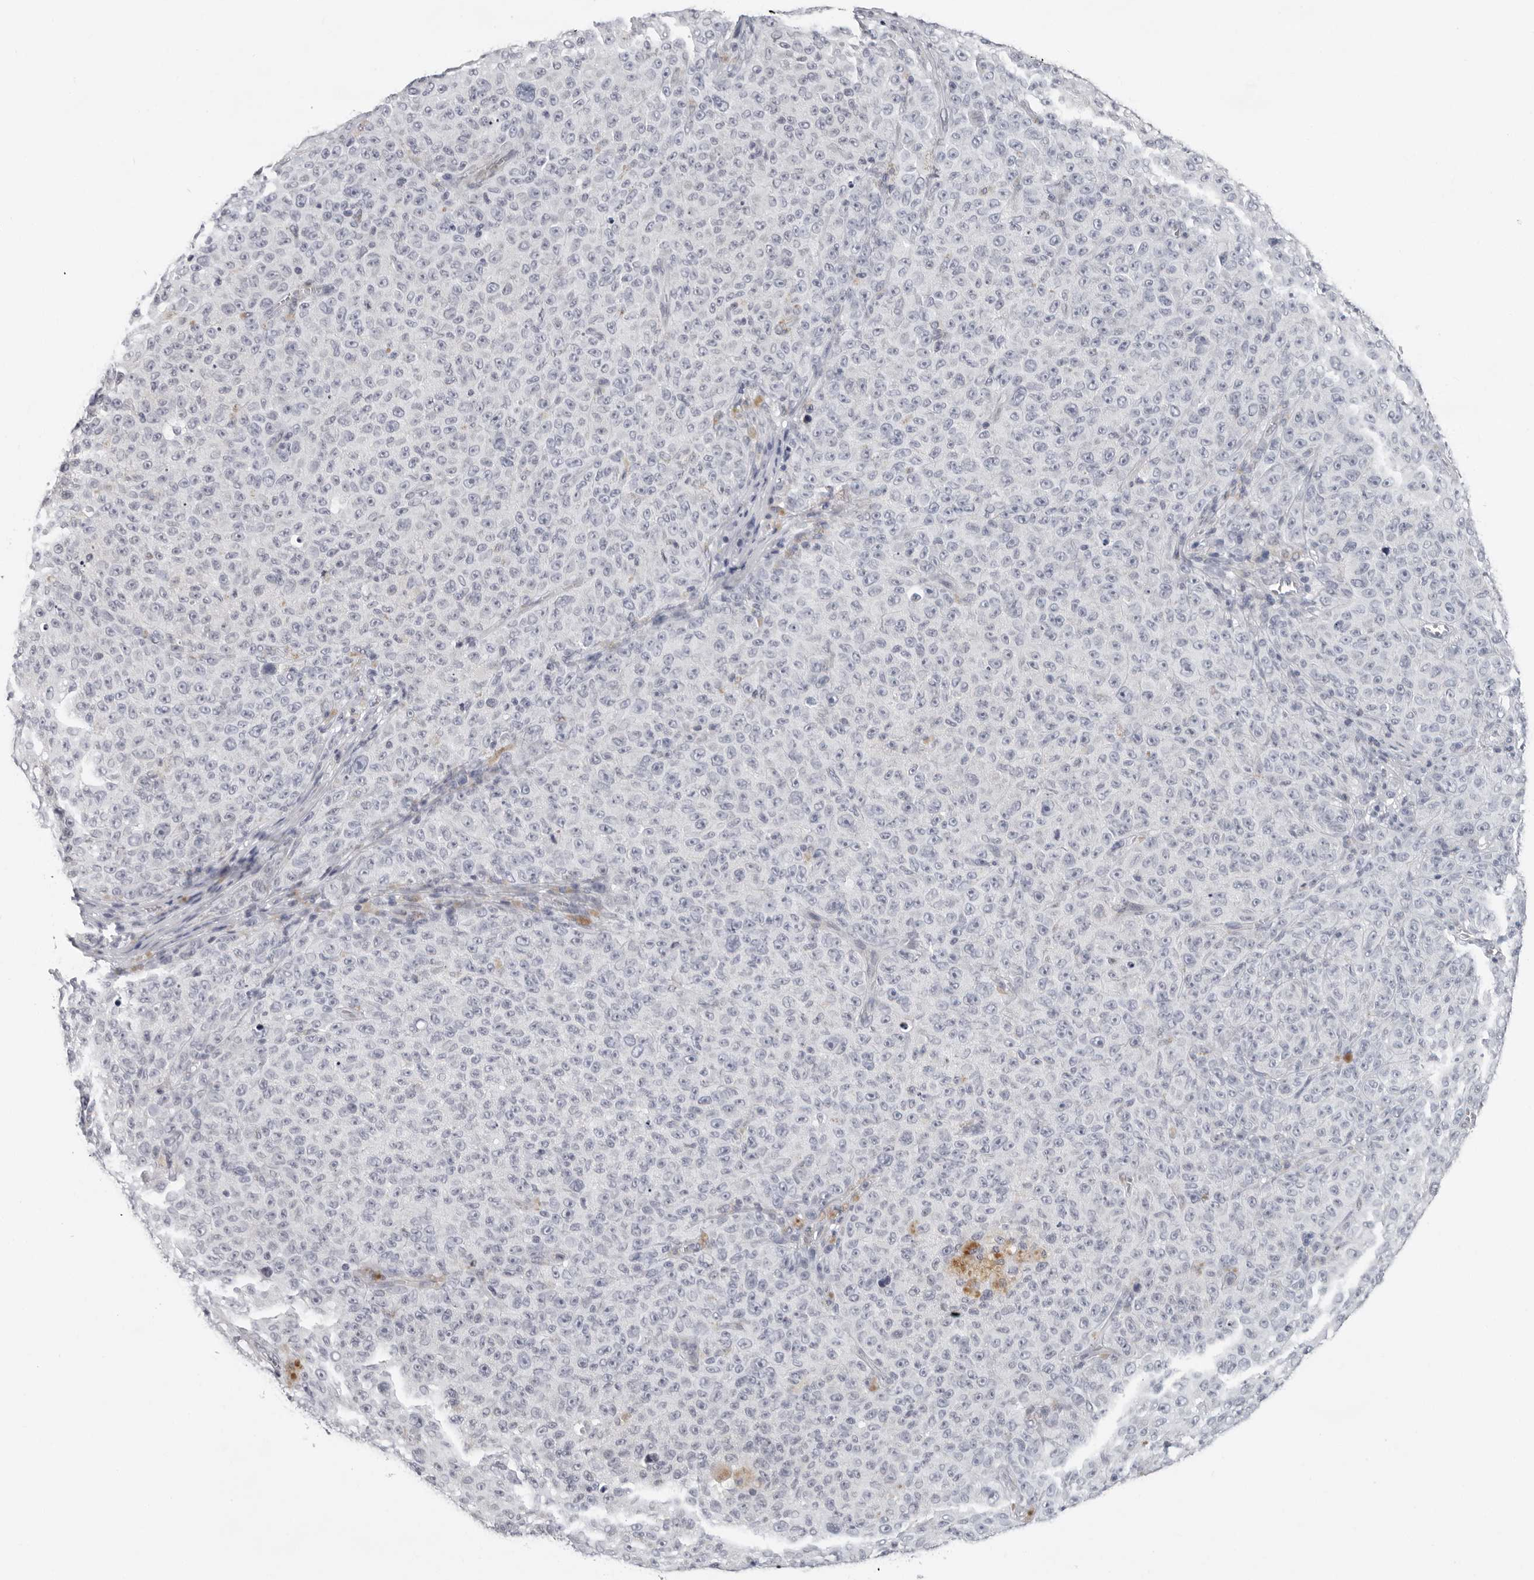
{"staining": {"intensity": "negative", "quantity": "none", "location": "none"}, "tissue": "melanoma", "cell_type": "Tumor cells", "image_type": "cancer", "snomed": [{"axis": "morphology", "description": "Malignant melanoma, NOS"}, {"axis": "topography", "description": "Skin"}], "caption": "Tumor cells show no significant positivity in malignant melanoma.", "gene": "CCDC28B", "patient": {"sex": "female", "age": 82}}